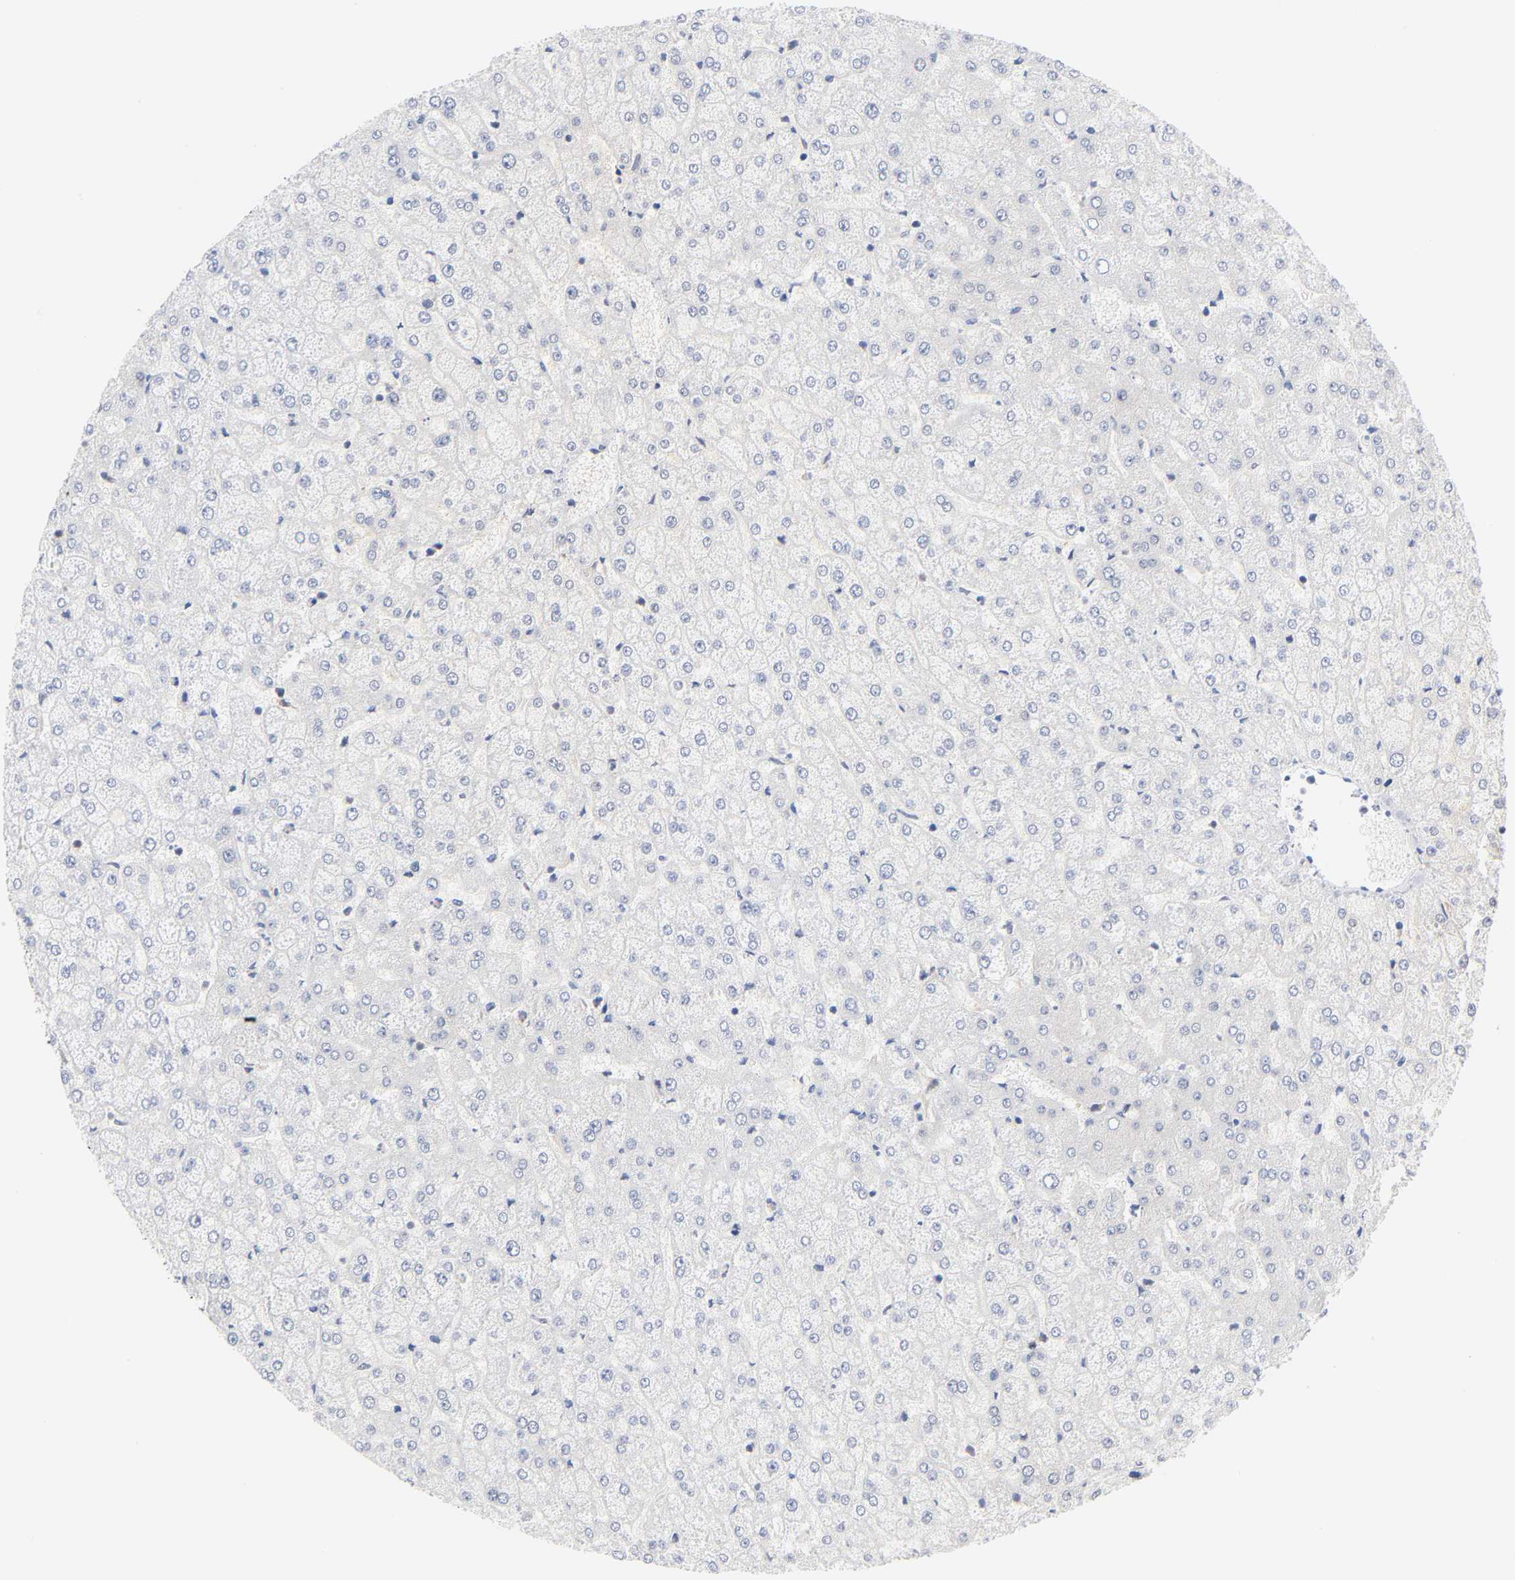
{"staining": {"intensity": "weak", "quantity": "25%-75%", "location": "cytoplasmic/membranous"}, "tissue": "liver", "cell_type": "Cholangiocytes", "image_type": "normal", "snomed": [{"axis": "morphology", "description": "Normal tissue, NOS"}, {"axis": "topography", "description": "Liver"}], "caption": "An image of human liver stained for a protein exhibits weak cytoplasmic/membranous brown staining in cholangiocytes.", "gene": "DFFB", "patient": {"sex": "female", "age": 32}}